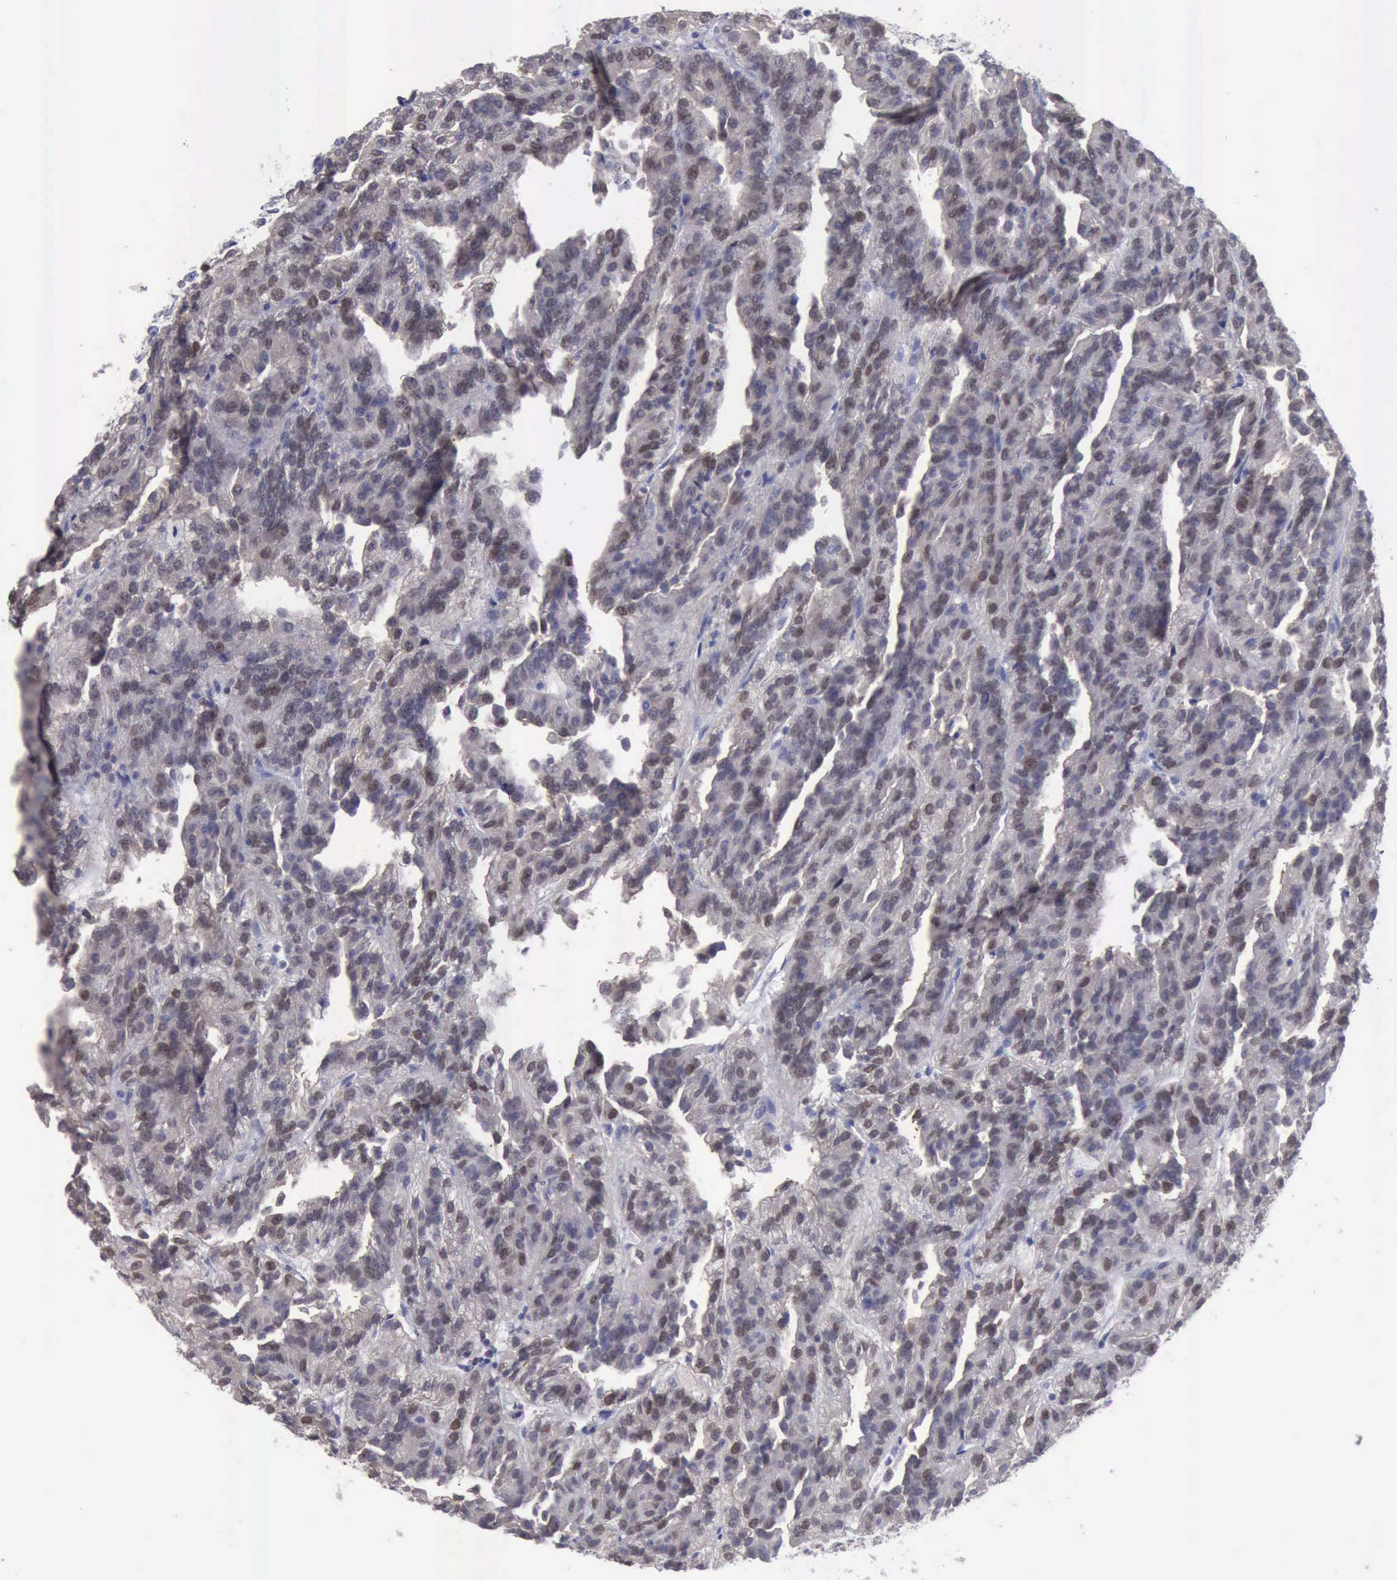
{"staining": {"intensity": "weak", "quantity": ">75%", "location": "nuclear"}, "tissue": "renal cancer", "cell_type": "Tumor cells", "image_type": "cancer", "snomed": [{"axis": "morphology", "description": "Adenocarcinoma, NOS"}, {"axis": "topography", "description": "Kidney"}], "caption": "This is a photomicrograph of IHC staining of renal cancer, which shows weak positivity in the nuclear of tumor cells.", "gene": "SATB2", "patient": {"sex": "male", "age": 46}}